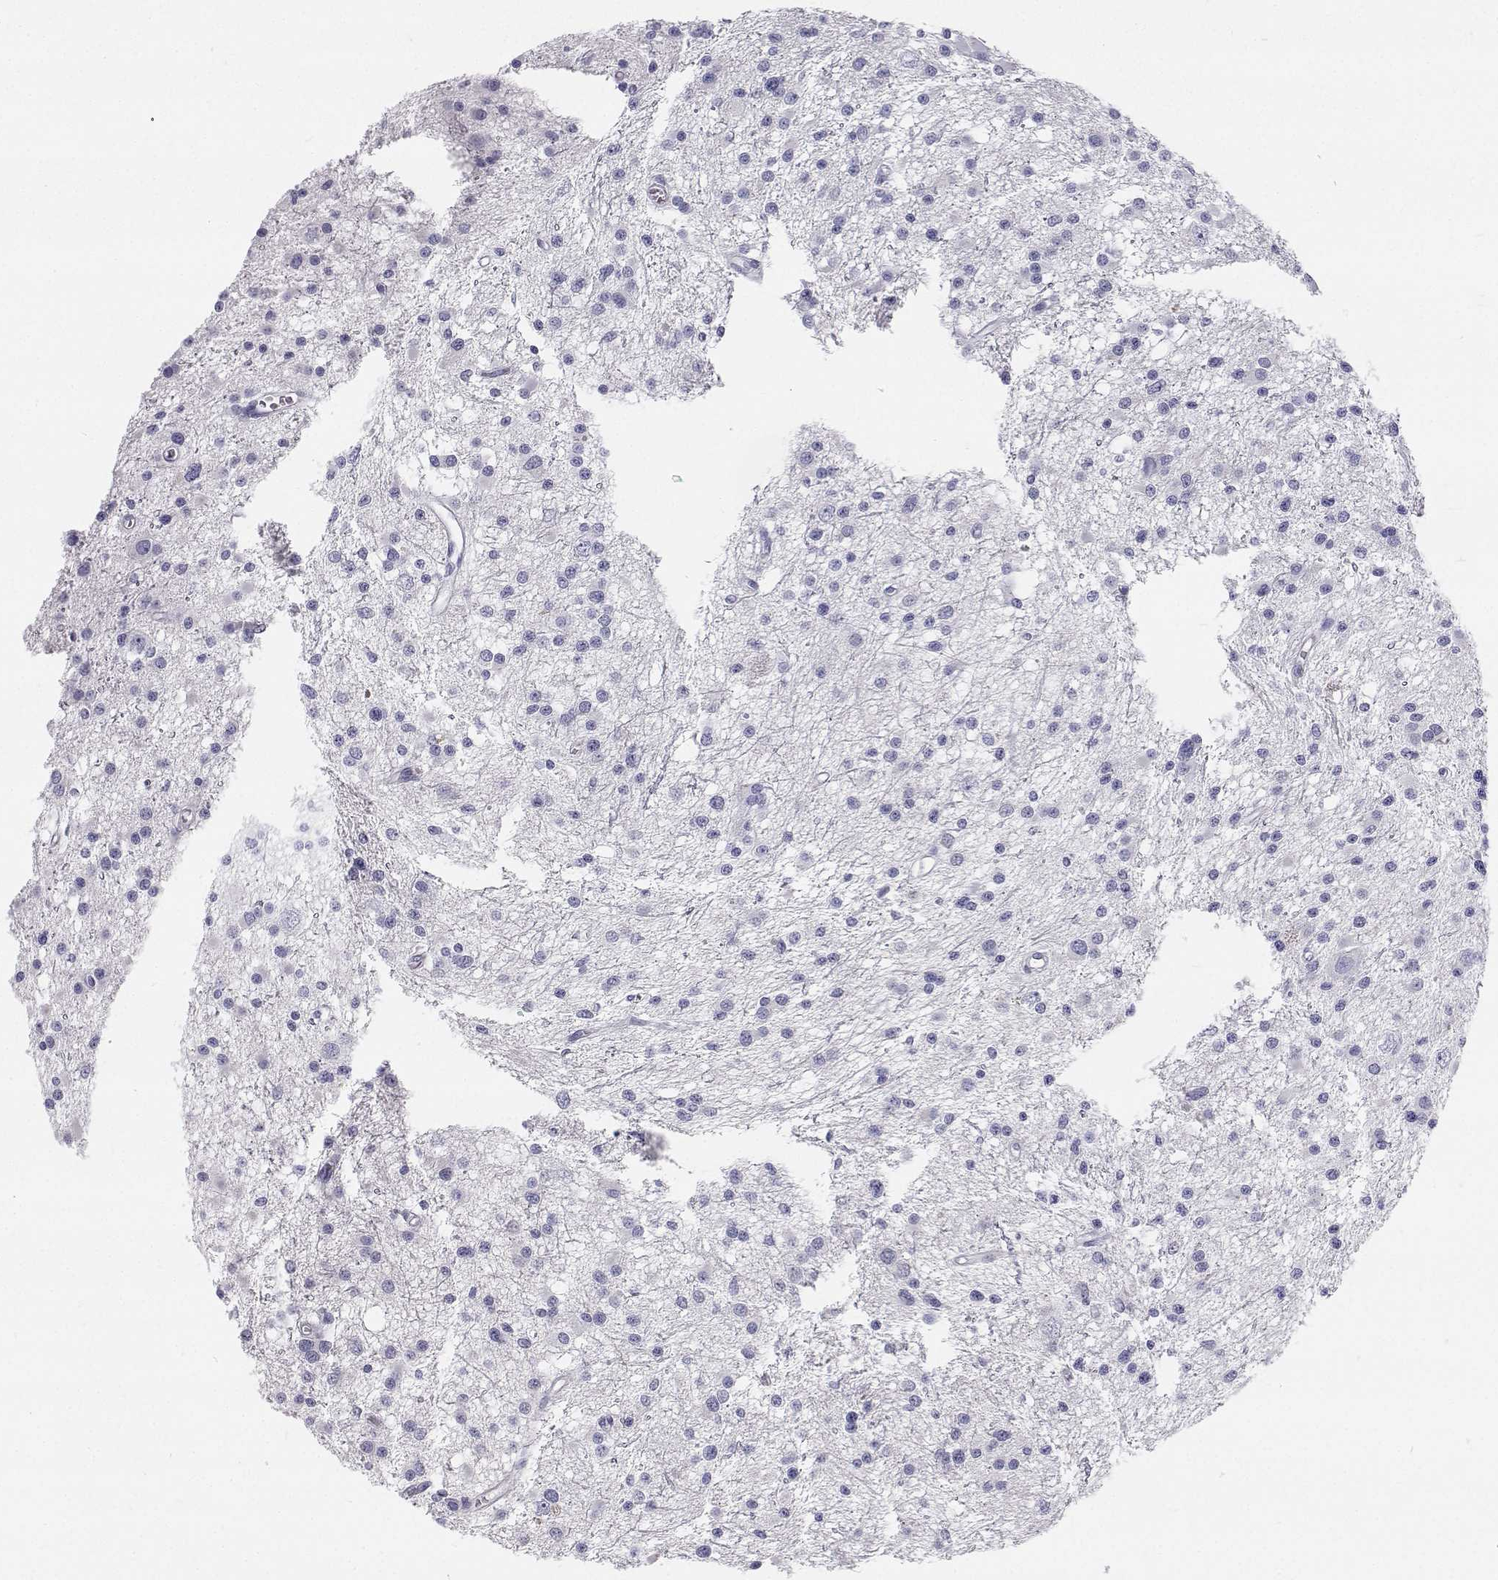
{"staining": {"intensity": "negative", "quantity": "none", "location": "none"}, "tissue": "glioma", "cell_type": "Tumor cells", "image_type": "cancer", "snomed": [{"axis": "morphology", "description": "Glioma, malignant, High grade"}, {"axis": "topography", "description": "Brain"}], "caption": "IHC of high-grade glioma (malignant) reveals no staining in tumor cells. (DAB (3,3'-diaminobenzidine) IHC, high magnification).", "gene": "TTN", "patient": {"sex": "male", "age": 54}}